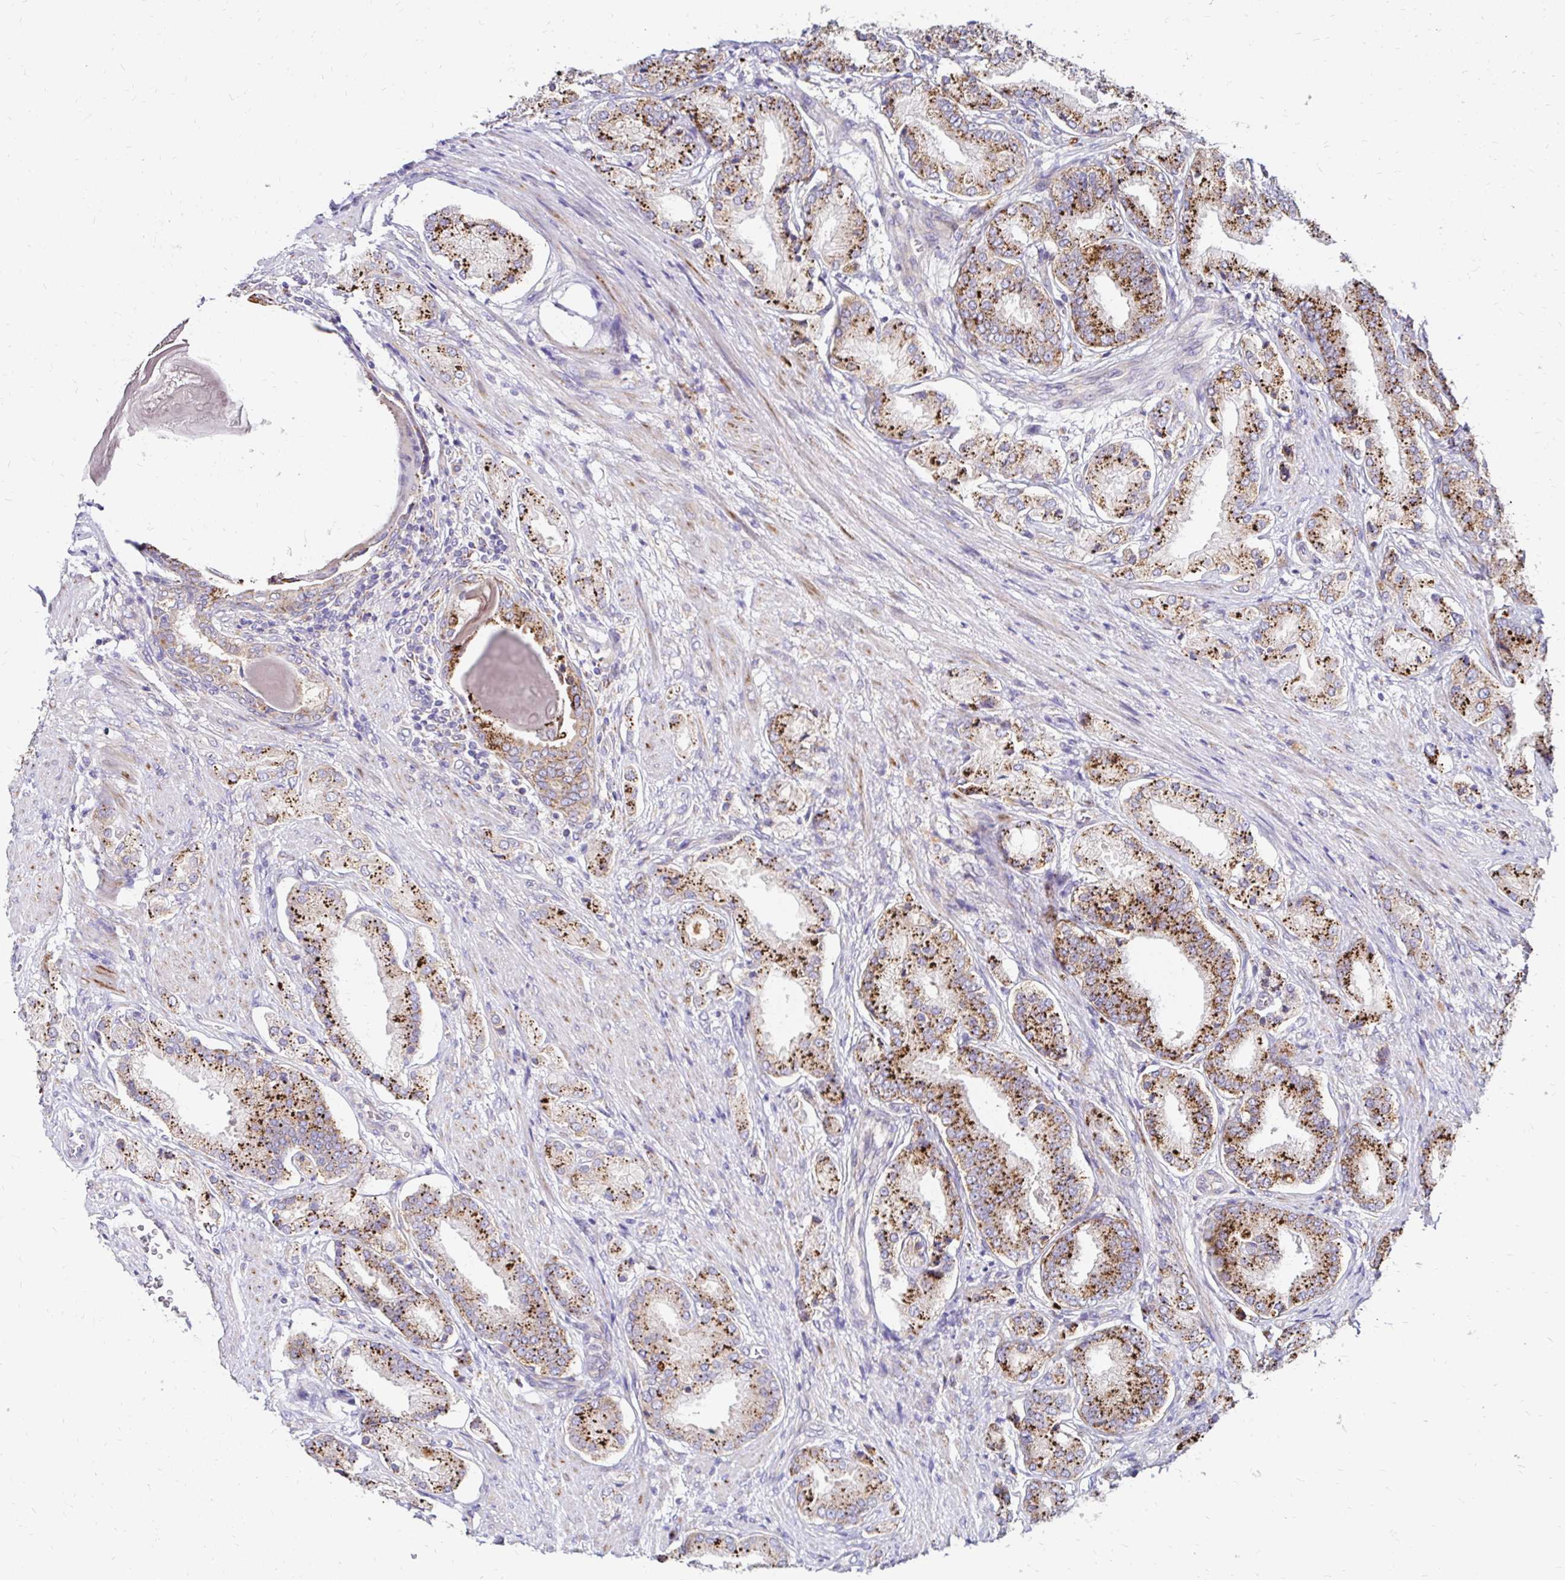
{"staining": {"intensity": "moderate", "quantity": ">75%", "location": "cytoplasmic/membranous"}, "tissue": "prostate cancer", "cell_type": "Tumor cells", "image_type": "cancer", "snomed": [{"axis": "morphology", "description": "Adenocarcinoma, High grade"}, {"axis": "topography", "description": "Prostate and seminal vesicle, NOS"}], "caption": "A medium amount of moderate cytoplasmic/membranous staining is appreciated in about >75% of tumor cells in prostate cancer tissue.", "gene": "IDUA", "patient": {"sex": "male", "age": 61}}